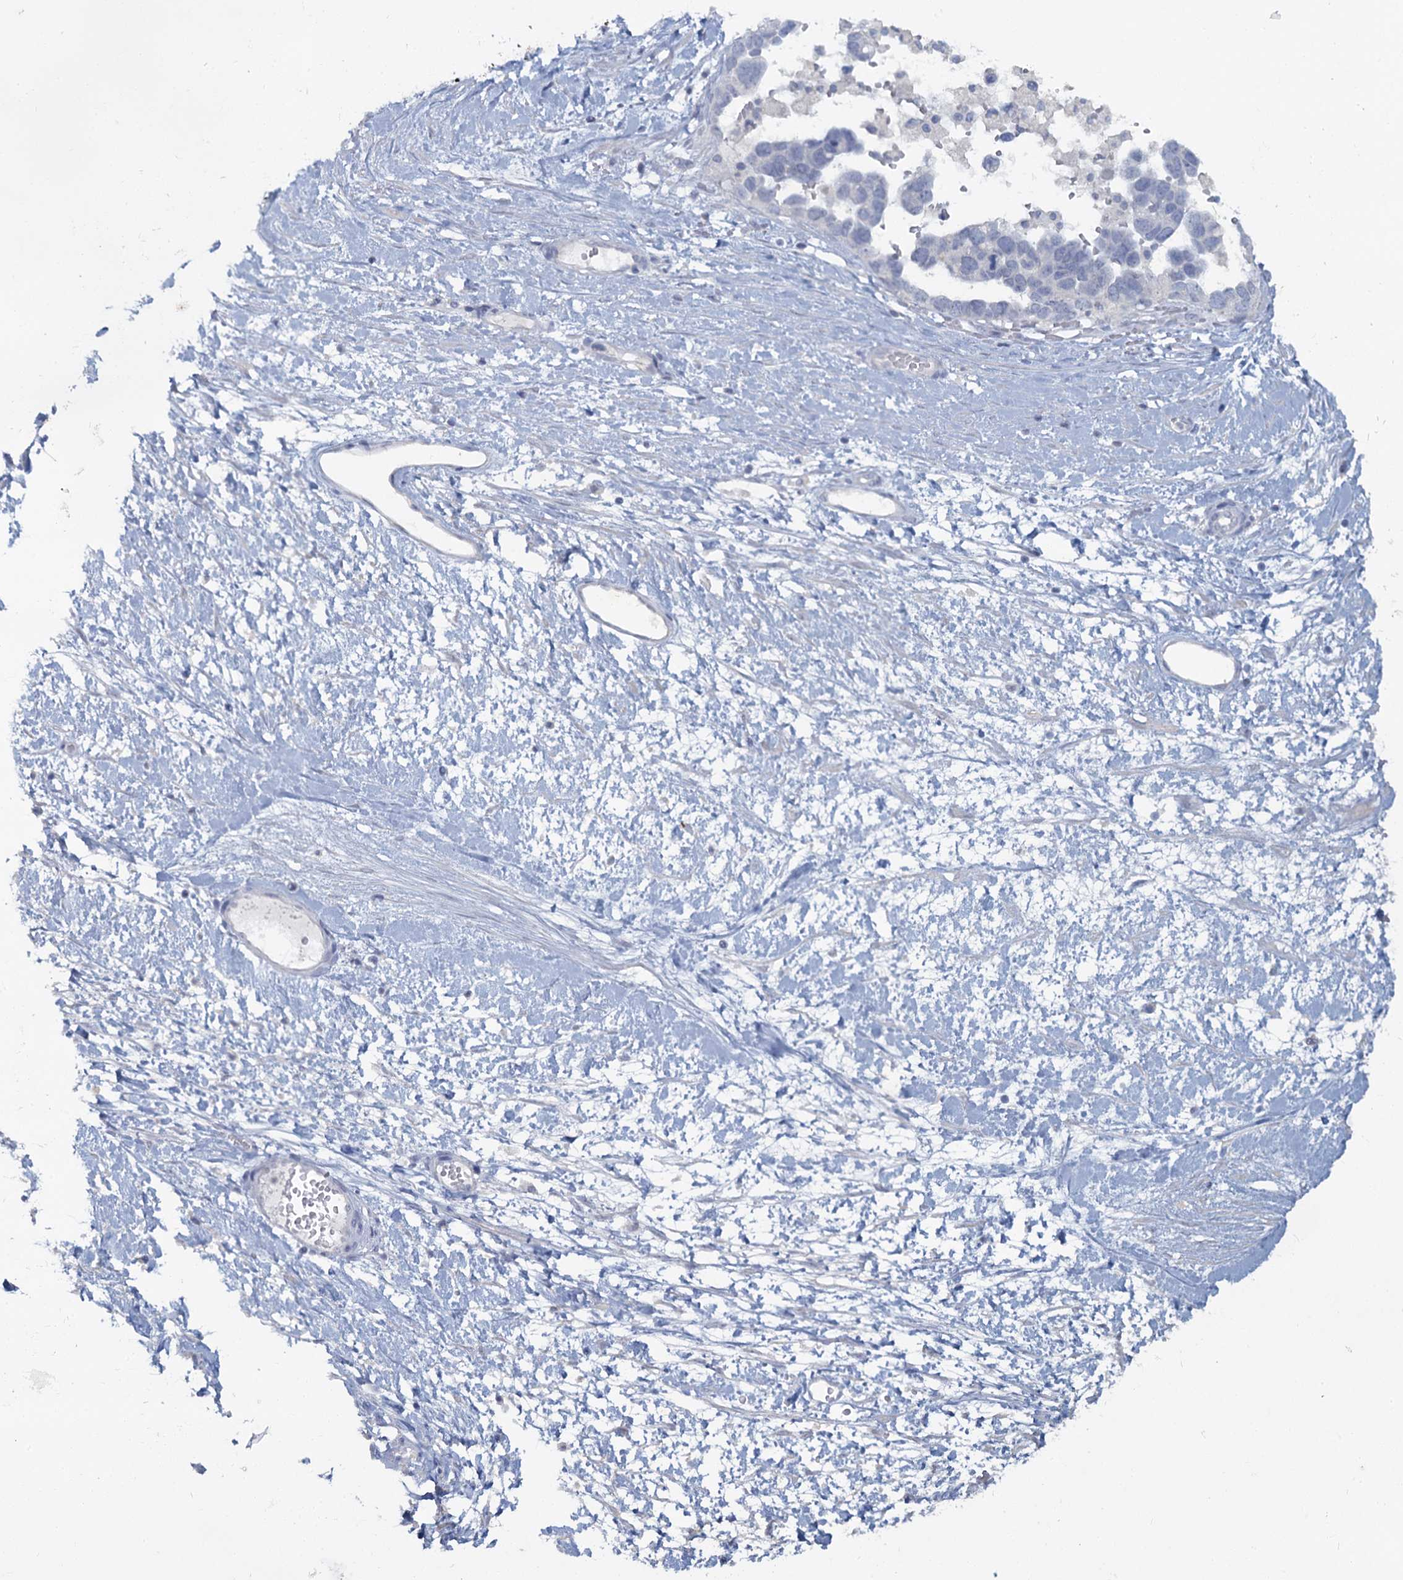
{"staining": {"intensity": "negative", "quantity": "none", "location": "none"}, "tissue": "ovarian cancer", "cell_type": "Tumor cells", "image_type": "cancer", "snomed": [{"axis": "morphology", "description": "Cystadenocarcinoma, serous, NOS"}, {"axis": "topography", "description": "Ovary"}], "caption": "This is an immunohistochemistry photomicrograph of ovarian cancer (serous cystadenocarcinoma). There is no expression in tumor cells.", "gene": "CHGA", "patient": {"sex": "female", "age": 54}}